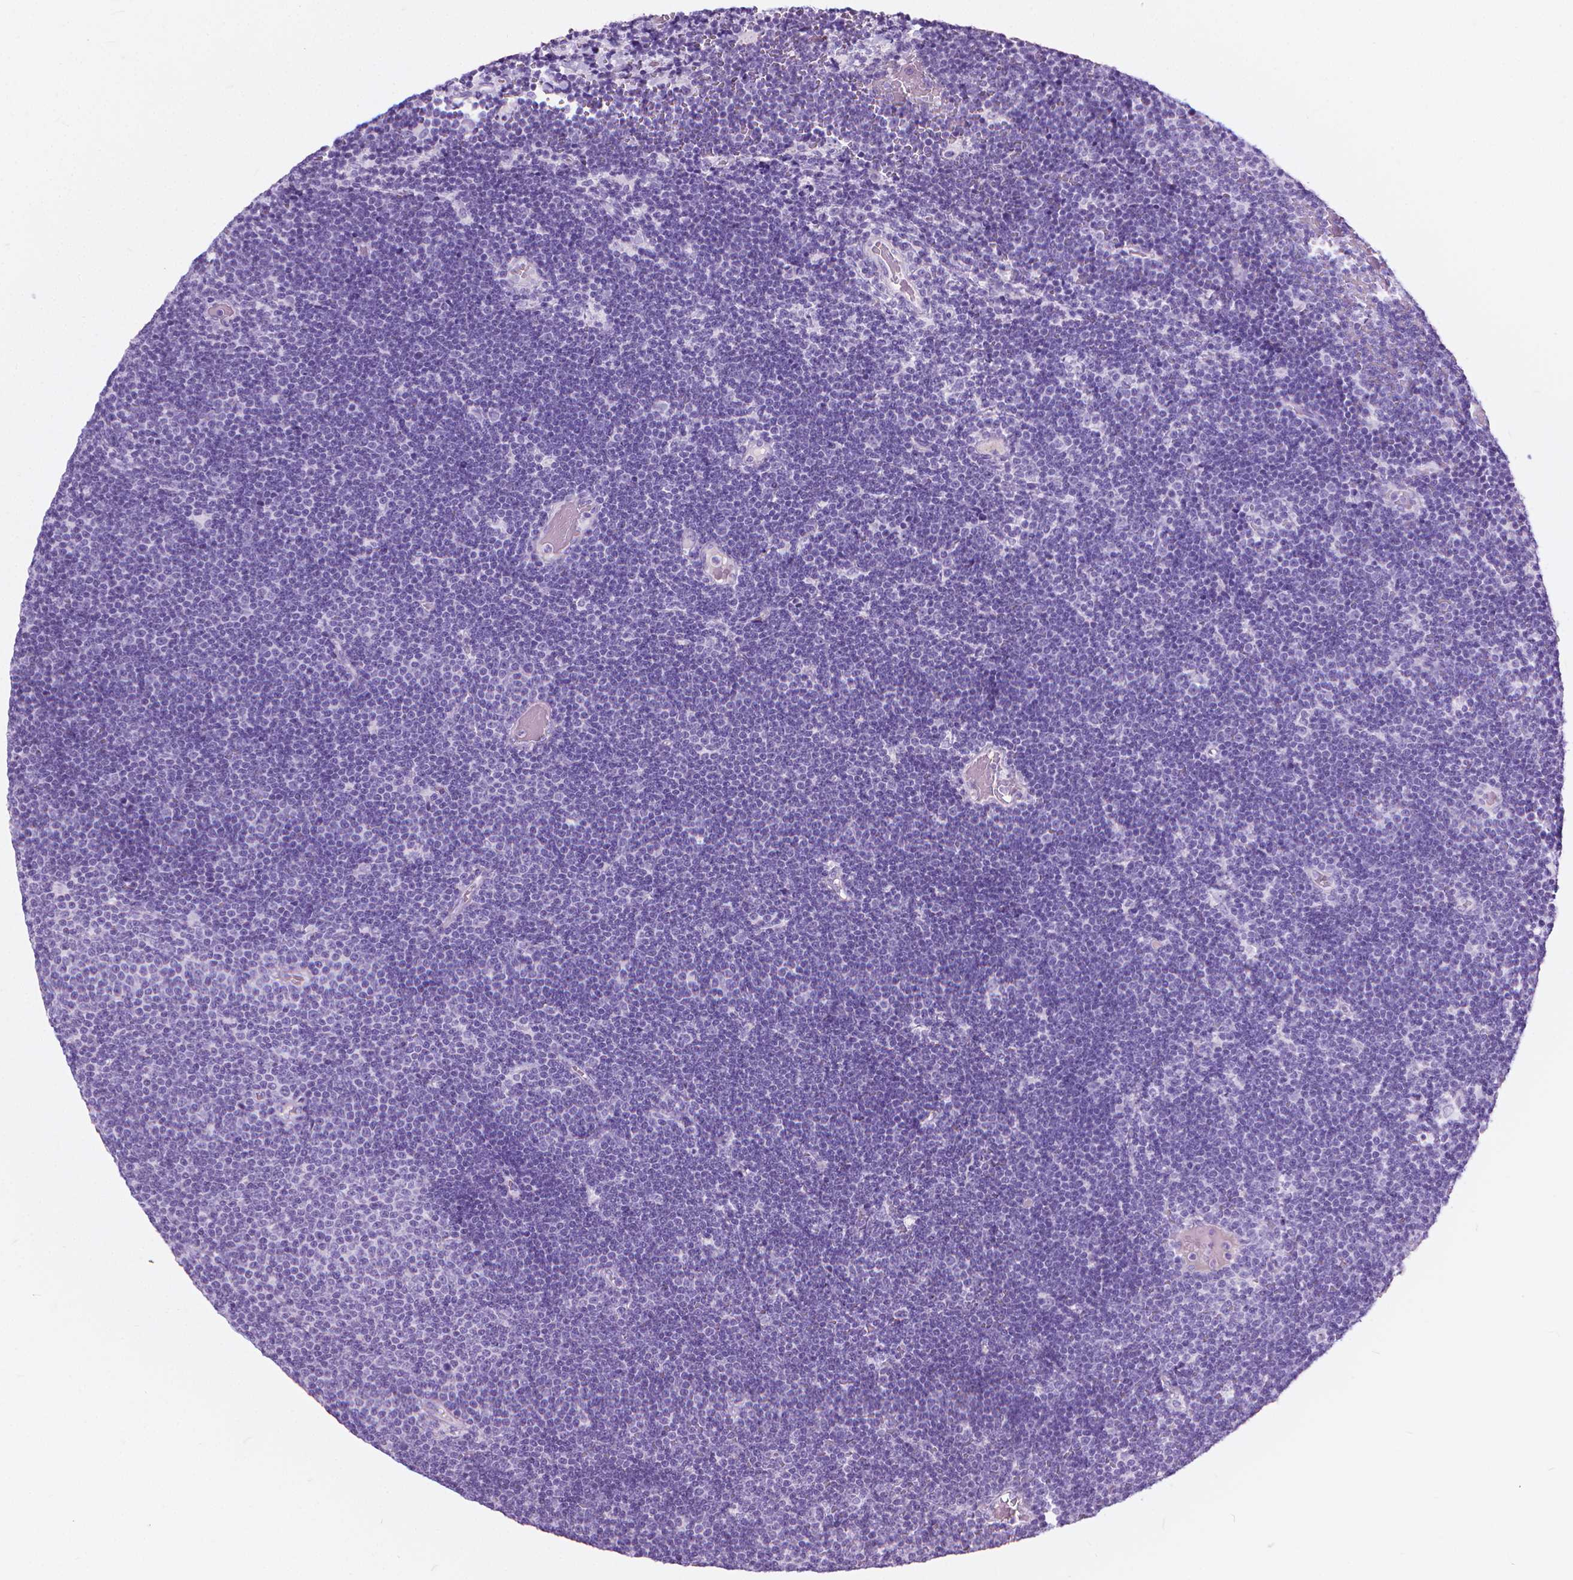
{"staining": {"intensity": "negative", "quantity": "none", "location": "none"}, "tissue": "lymphoma", "cell_type": "Tumor cells", "image_type": "cancer", "snomed": [{"axis": "morphology", "description": "Malignant lymphoma, non-Hodgkin's type, Low grade"}, {"axis": "topography", "description": "Brain"}], "caption": "This photomicrograph is of lymphoma stained with immunohistochemistry (IHC) to label a protein in brown with the nuclei are counter-stained blue. There is no staining in tumor cells.", "gene": "HTR2B", "patient": {"sex": "female", "age": 66}}